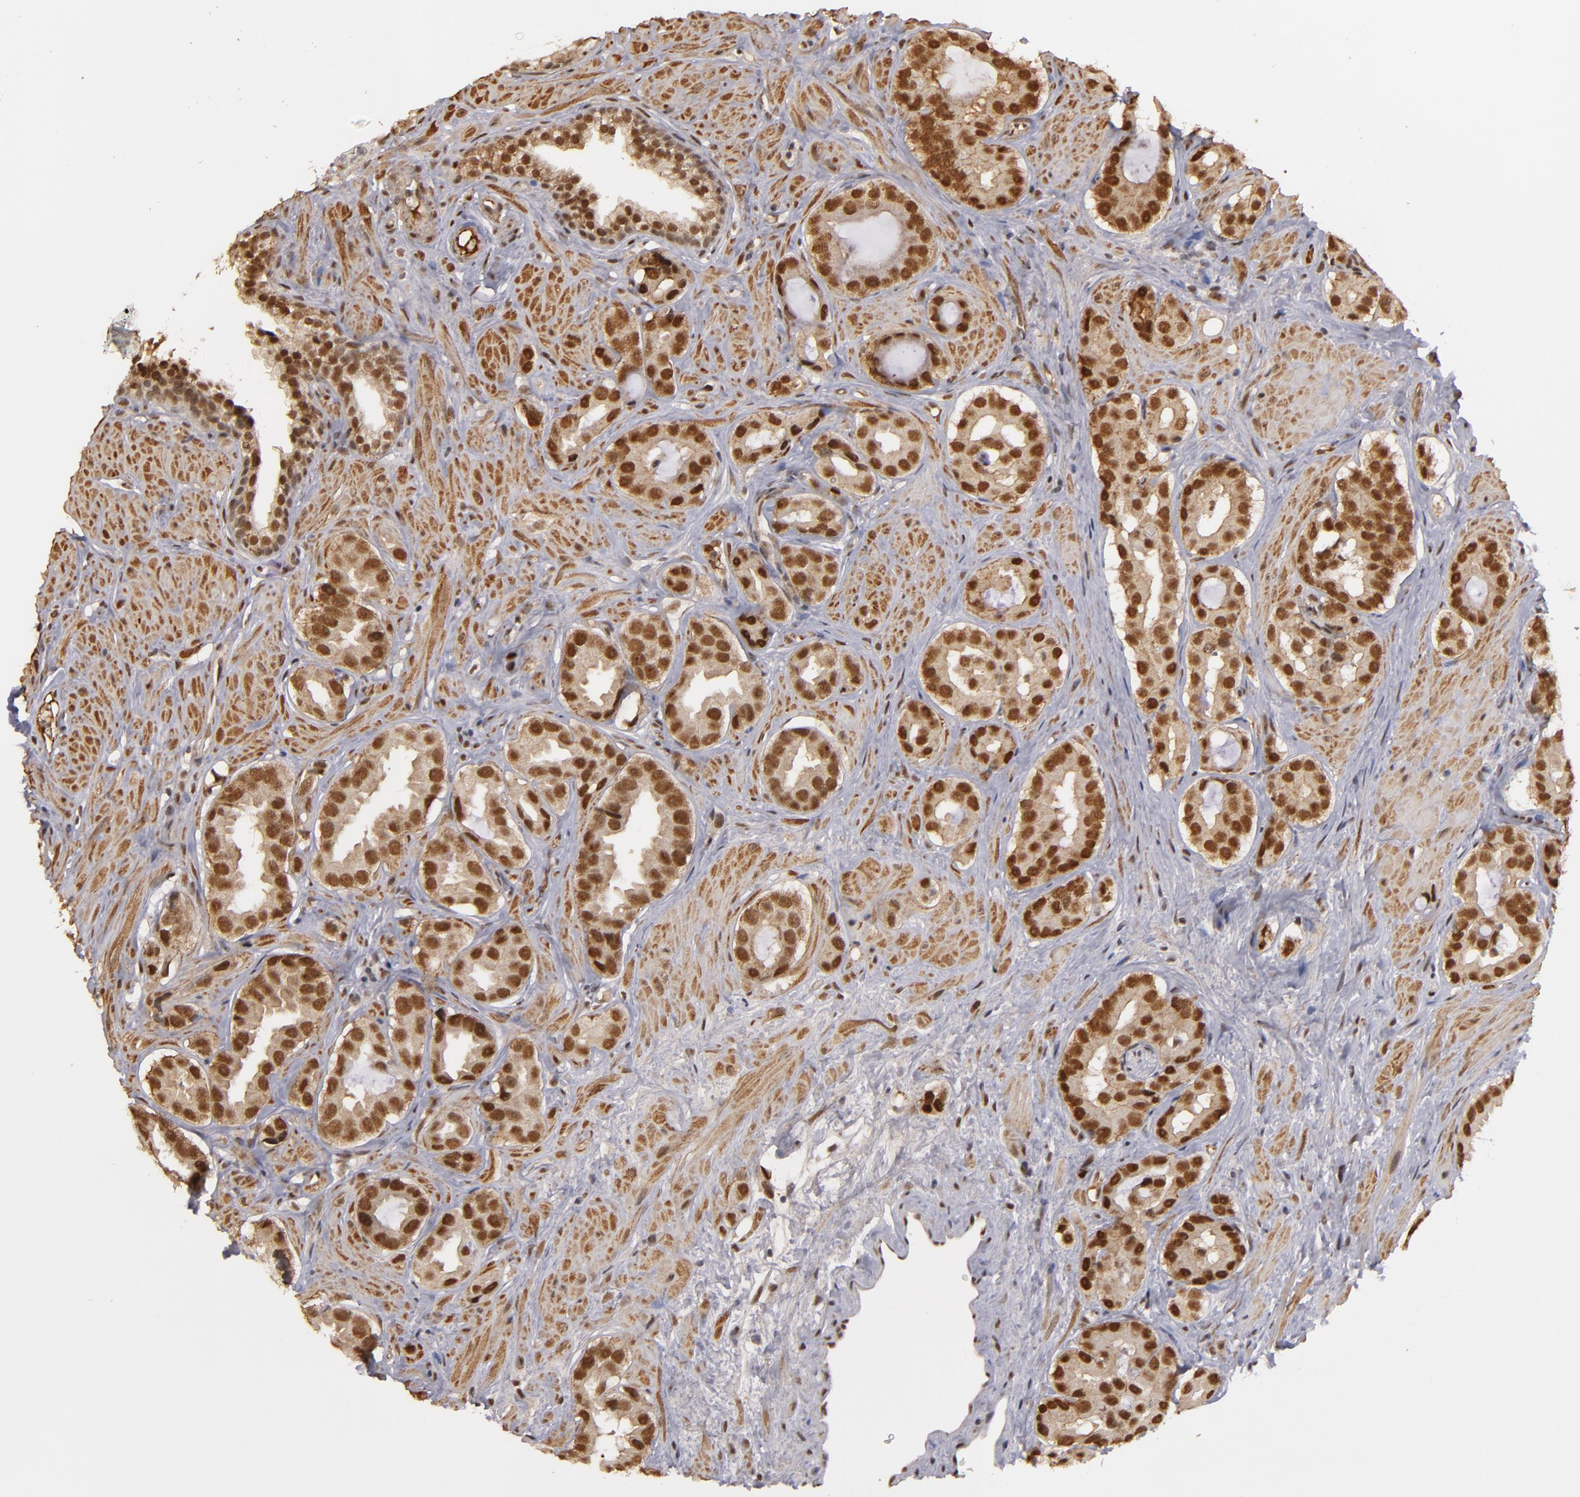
{"staining": {"intensity": "moderate", "quantity": ">75%", "location": "nuclear"}, "tissue": "prostate cancer", "cell_type": "Tumor cells", "image_type": "cancer", "snomed": [{"axis": "morphology", "description": "Adenocarcinoma, Low grade"}, {"axis": "topography", "description": "Prostate"}], "caption": "Prostate cancer (low-grade adenocarcinoma) was stained to show a protein in brown. There is medium levels of moderate nuclear positivity in approximately >75% of tumor cells.", "gene": "ZNF234", "patient": {"sex": "male", "age": 59}}